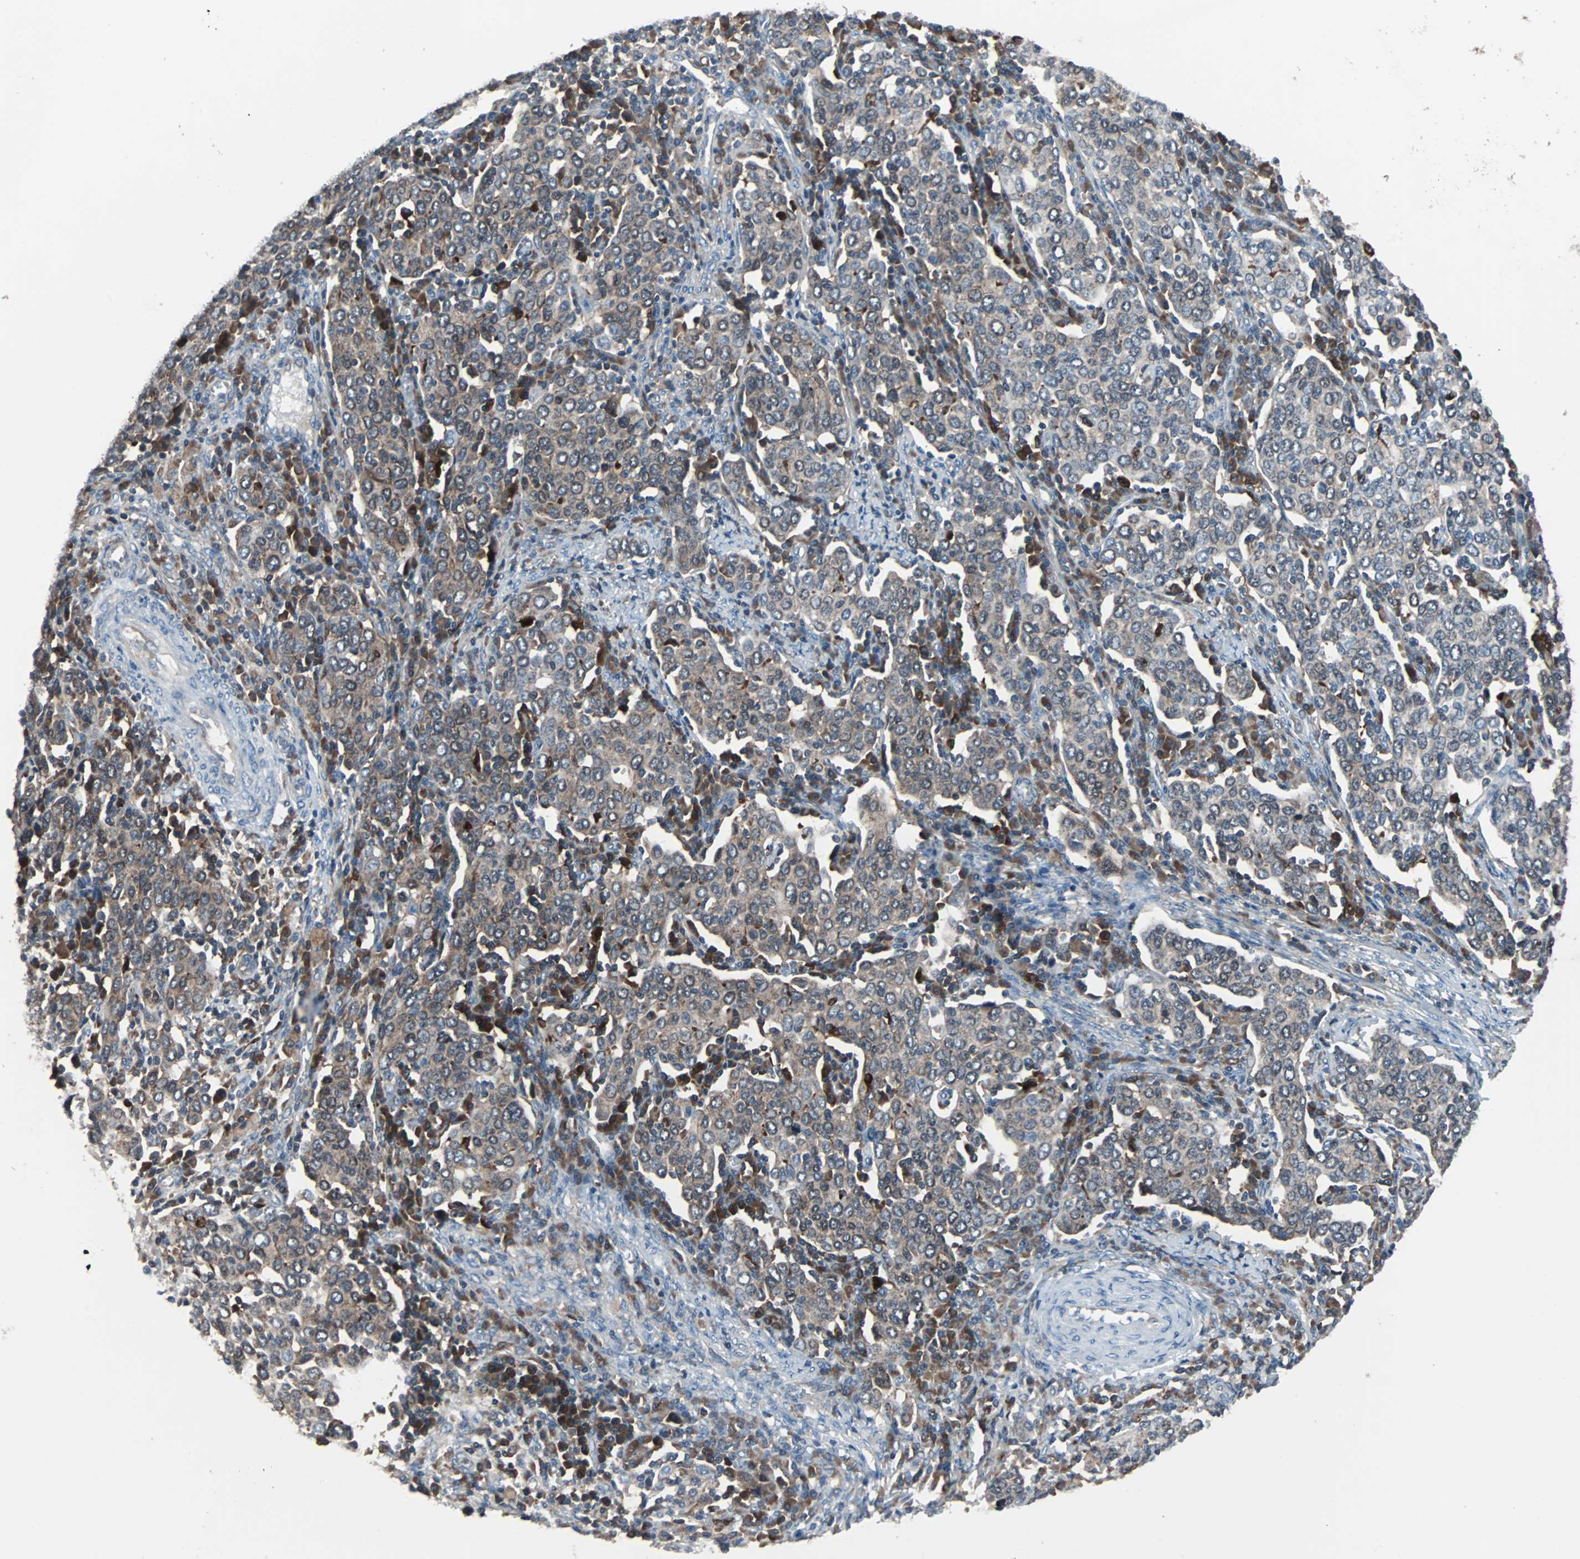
{"staining": {"intensity": "weak", "quantity": ">75%", "location": "cytoplasmic/membranous"}, "tissue": "cervical cancer", "cell_type": "Tumor cells", "image_type": "cancer", "snomed": [{"axis": "morphology", "description": "Squamous cell carcinoma, NOS"}, {"axis": "topography", "description": "Cervix"}], "caption": "Squamous cell carcinoma (cervical) stained with IHC exhibits weak cytoplasmic/membranous expression in about >75% of tumor cells.", "gene": "PAK1", "patient": {"sex": "female", "age": 40}}